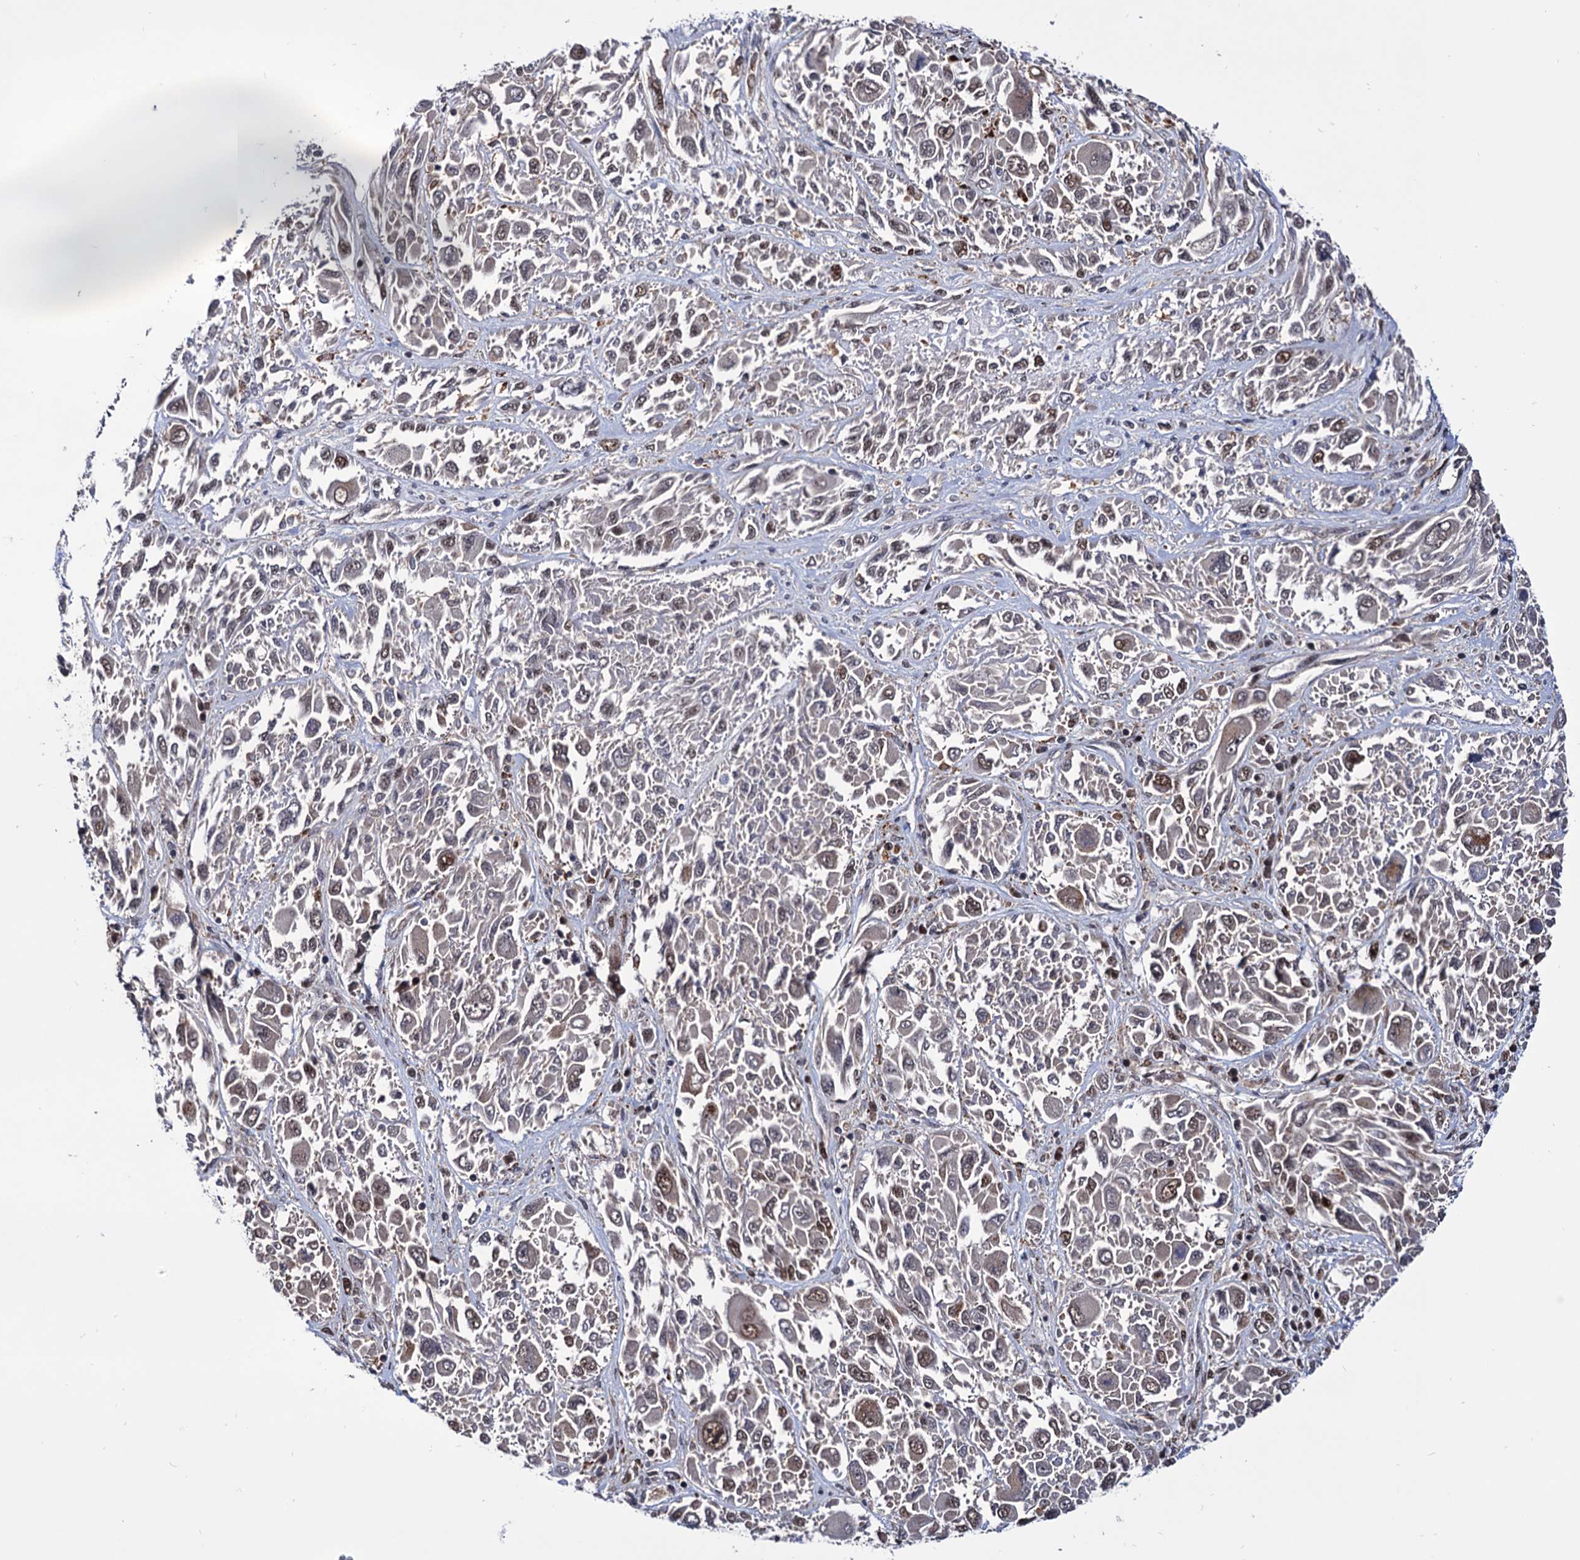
{"staining": {"intensity": "moderate", "quantity": "25%-75%", "location": "nuclear"}, "tissue": "melanoma", "cell_type": "Tumor cells", "image_type": "cancer", "snomed": [{"axis": "morphology", "description": "Malignant melanoma, NOS"}, {"axis": "topography", "description": "Skin"}], "caption": "Protein staining of melanoma tissue reveals moderate nuclear expression in about 25%-75% of tumor cells.", "gene": "RNASEH2B", "patient": {"sex": "female", "age": 91}}